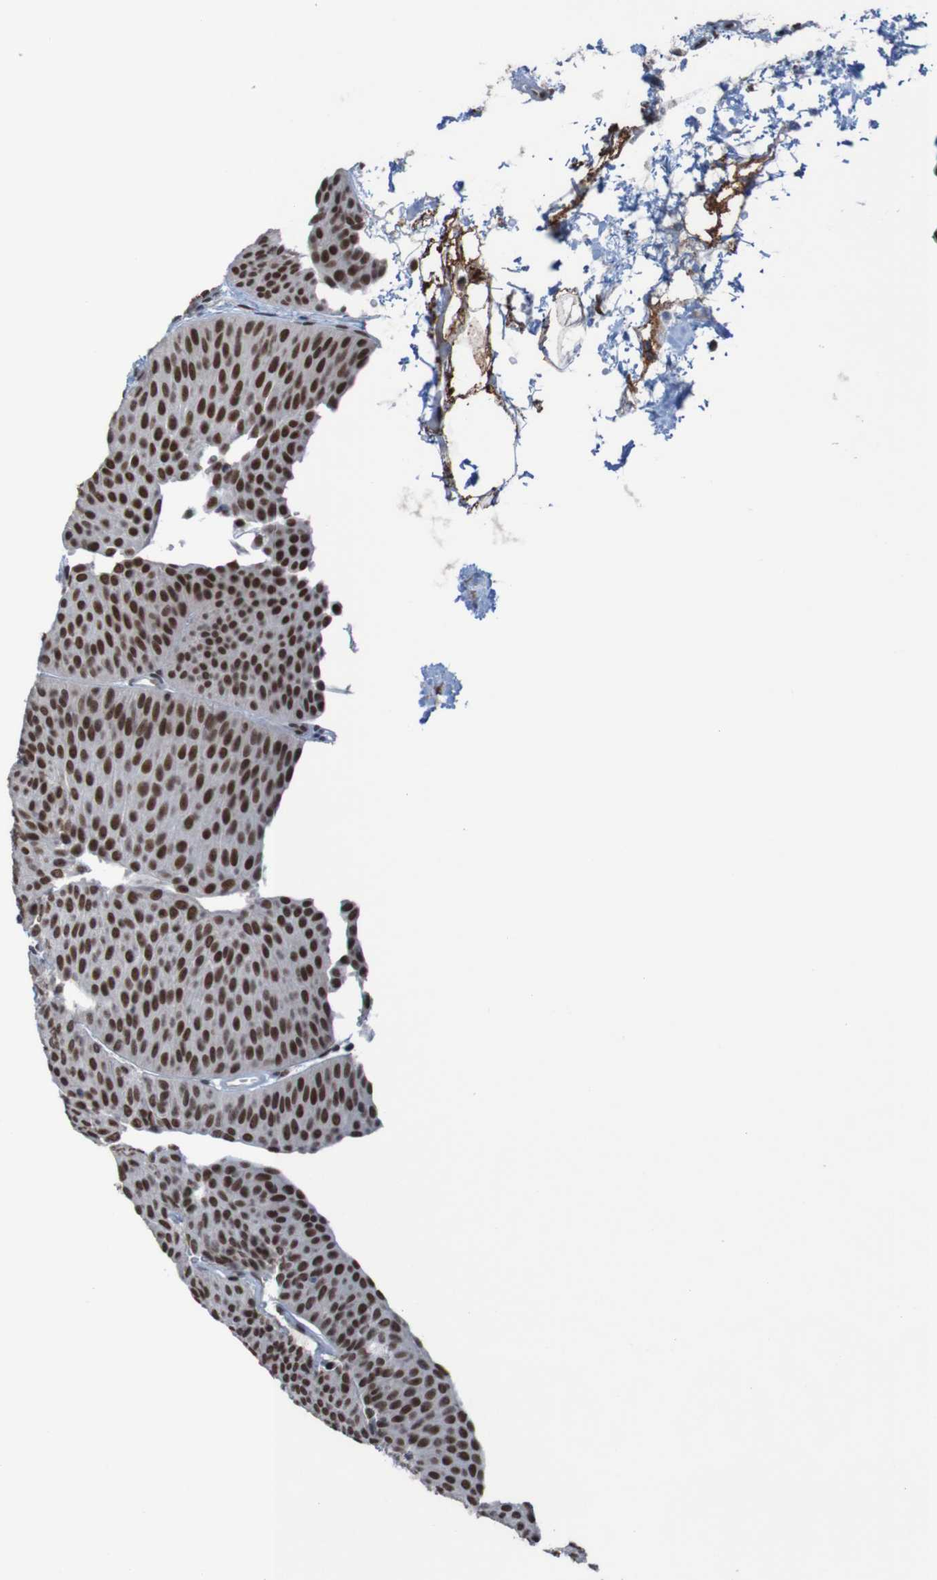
{"staining": {"intensity": "strong", "quantity": ">75%", "location": "nuclear"}, "tissue": "urothelial cancer", "cell_type": "Tumor cells", "image_type": "cancer", "snomed": [{"axis": "morphology", "description": "Urothelial carcinoma, Low grade"}, {"axis": "topography", "description": "Urinary bladder"}], "caption": "Strong nuclear positivity is identified in approximately >75% of tumor cells in urothelial cancer.", "gene": "PHF2", "patient": {"sex": "female", "age": 60}}